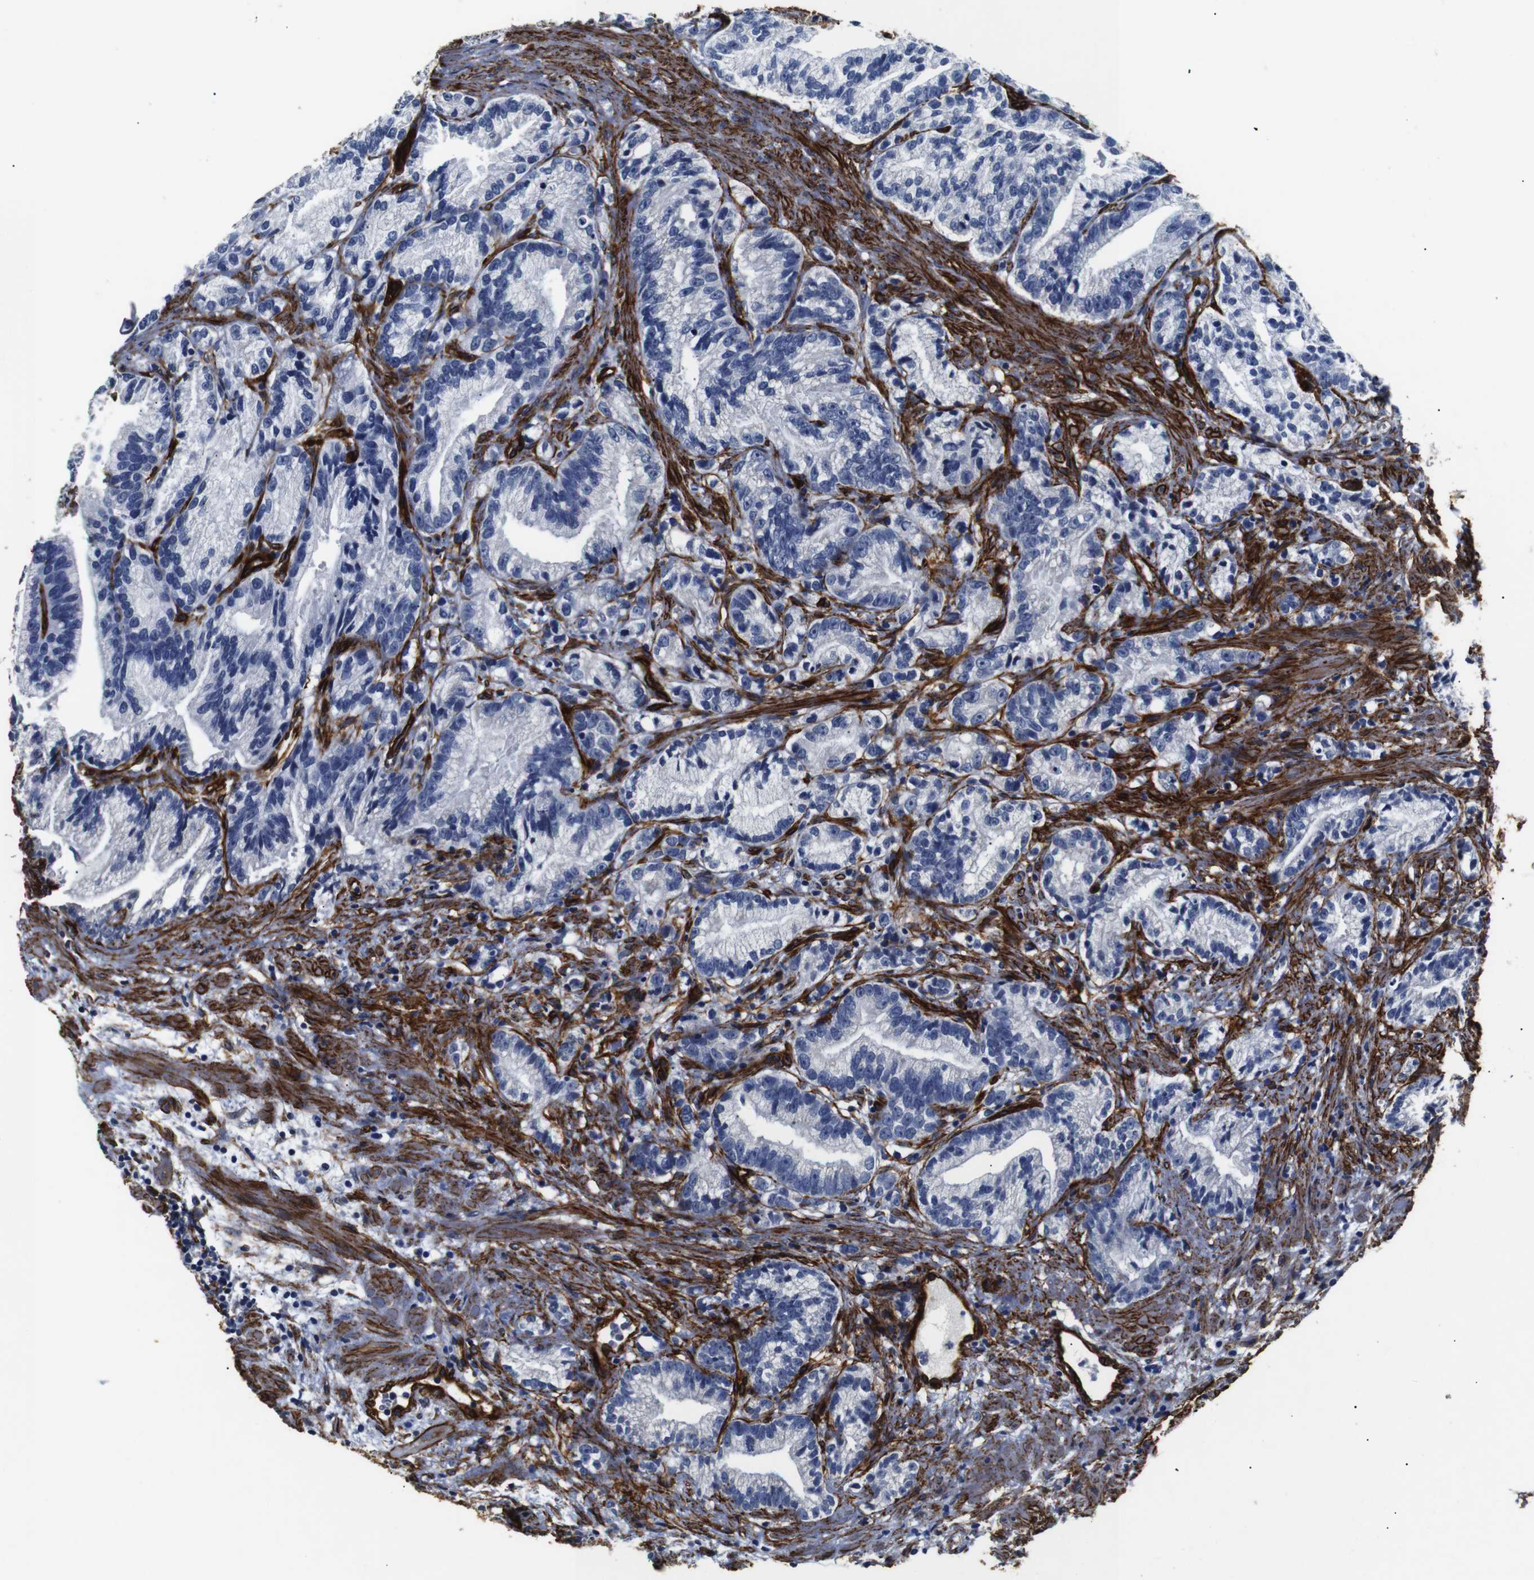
{"staining": {"intensity": "negative", "quantity": "none", "location": "none"}, "tissue": "prostate cancer", "cell_type": "Tumor cells", "image_type": "cancer", "snomed": [{"axis": "morphology", "description": "Adenocarcinoma, Low grade"}, {"axis": "topography", "description": "Prostate"}], "caption": "Prostate cancer was stained to show a protein in brown. There is no significant staining in tumor cells.", "gene": "CAV2", "patient": {"sex": "male", "age": 89}}